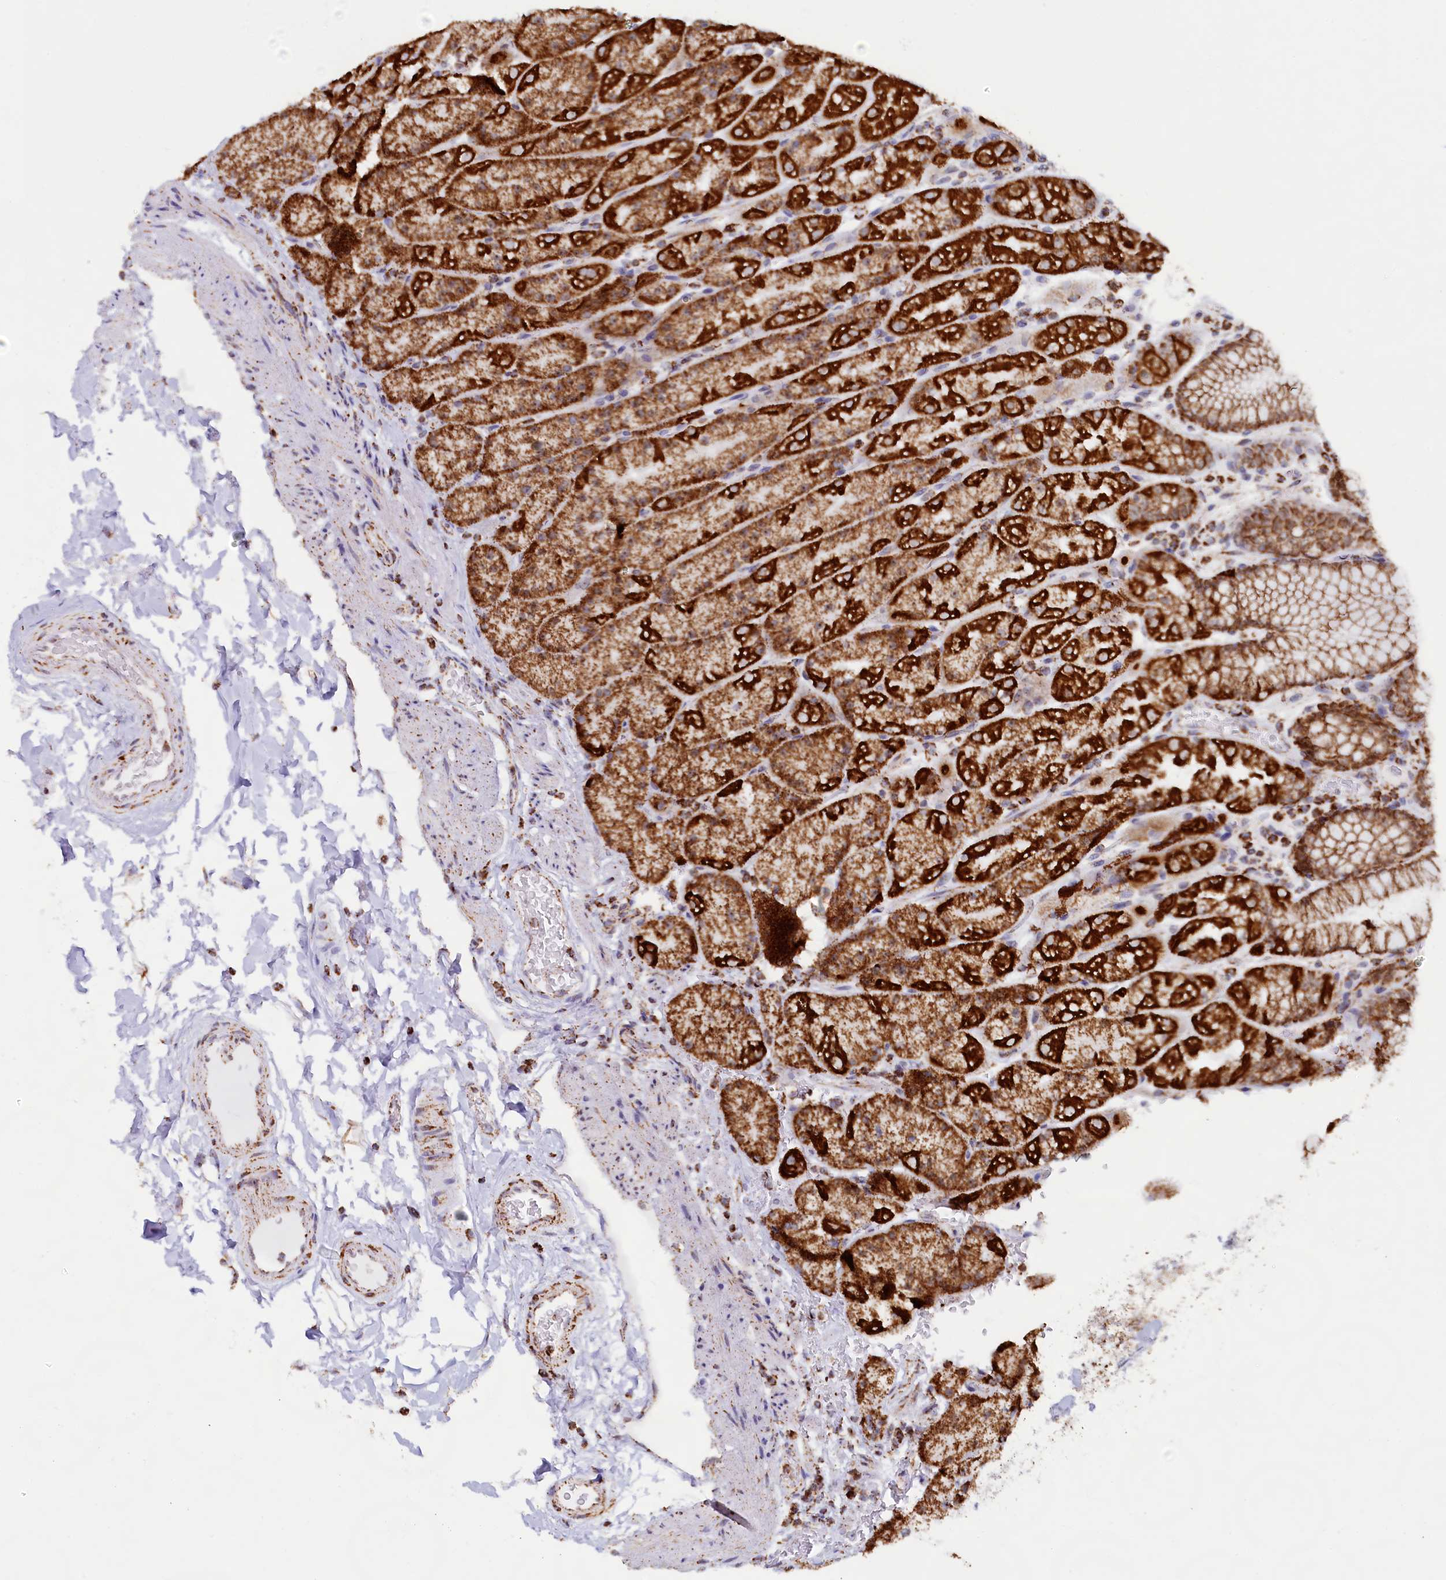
{"staining": {"intensity": "strong", "quantity": ">75%", "location": "cytoplasmic/membranous"}, "tissue": "stomach", "cell_type": "Glandular cells", "image_type": "normal", "snomed": [{"axis": "morphology", "description": "Normal tissue, NOS"}, {"axis": "topography", "description": "Stomach, upper"}, {"axis": "topography", "description": "Stomach, lower"}], "caption": "DAB immunohistochemical staining of normal stomach shows strong cytoplasmic/membranous protein positivity in approximately >75% of glandular cells.", "gene": "C1D", "patient": {"sex": "male", "age": 67}}